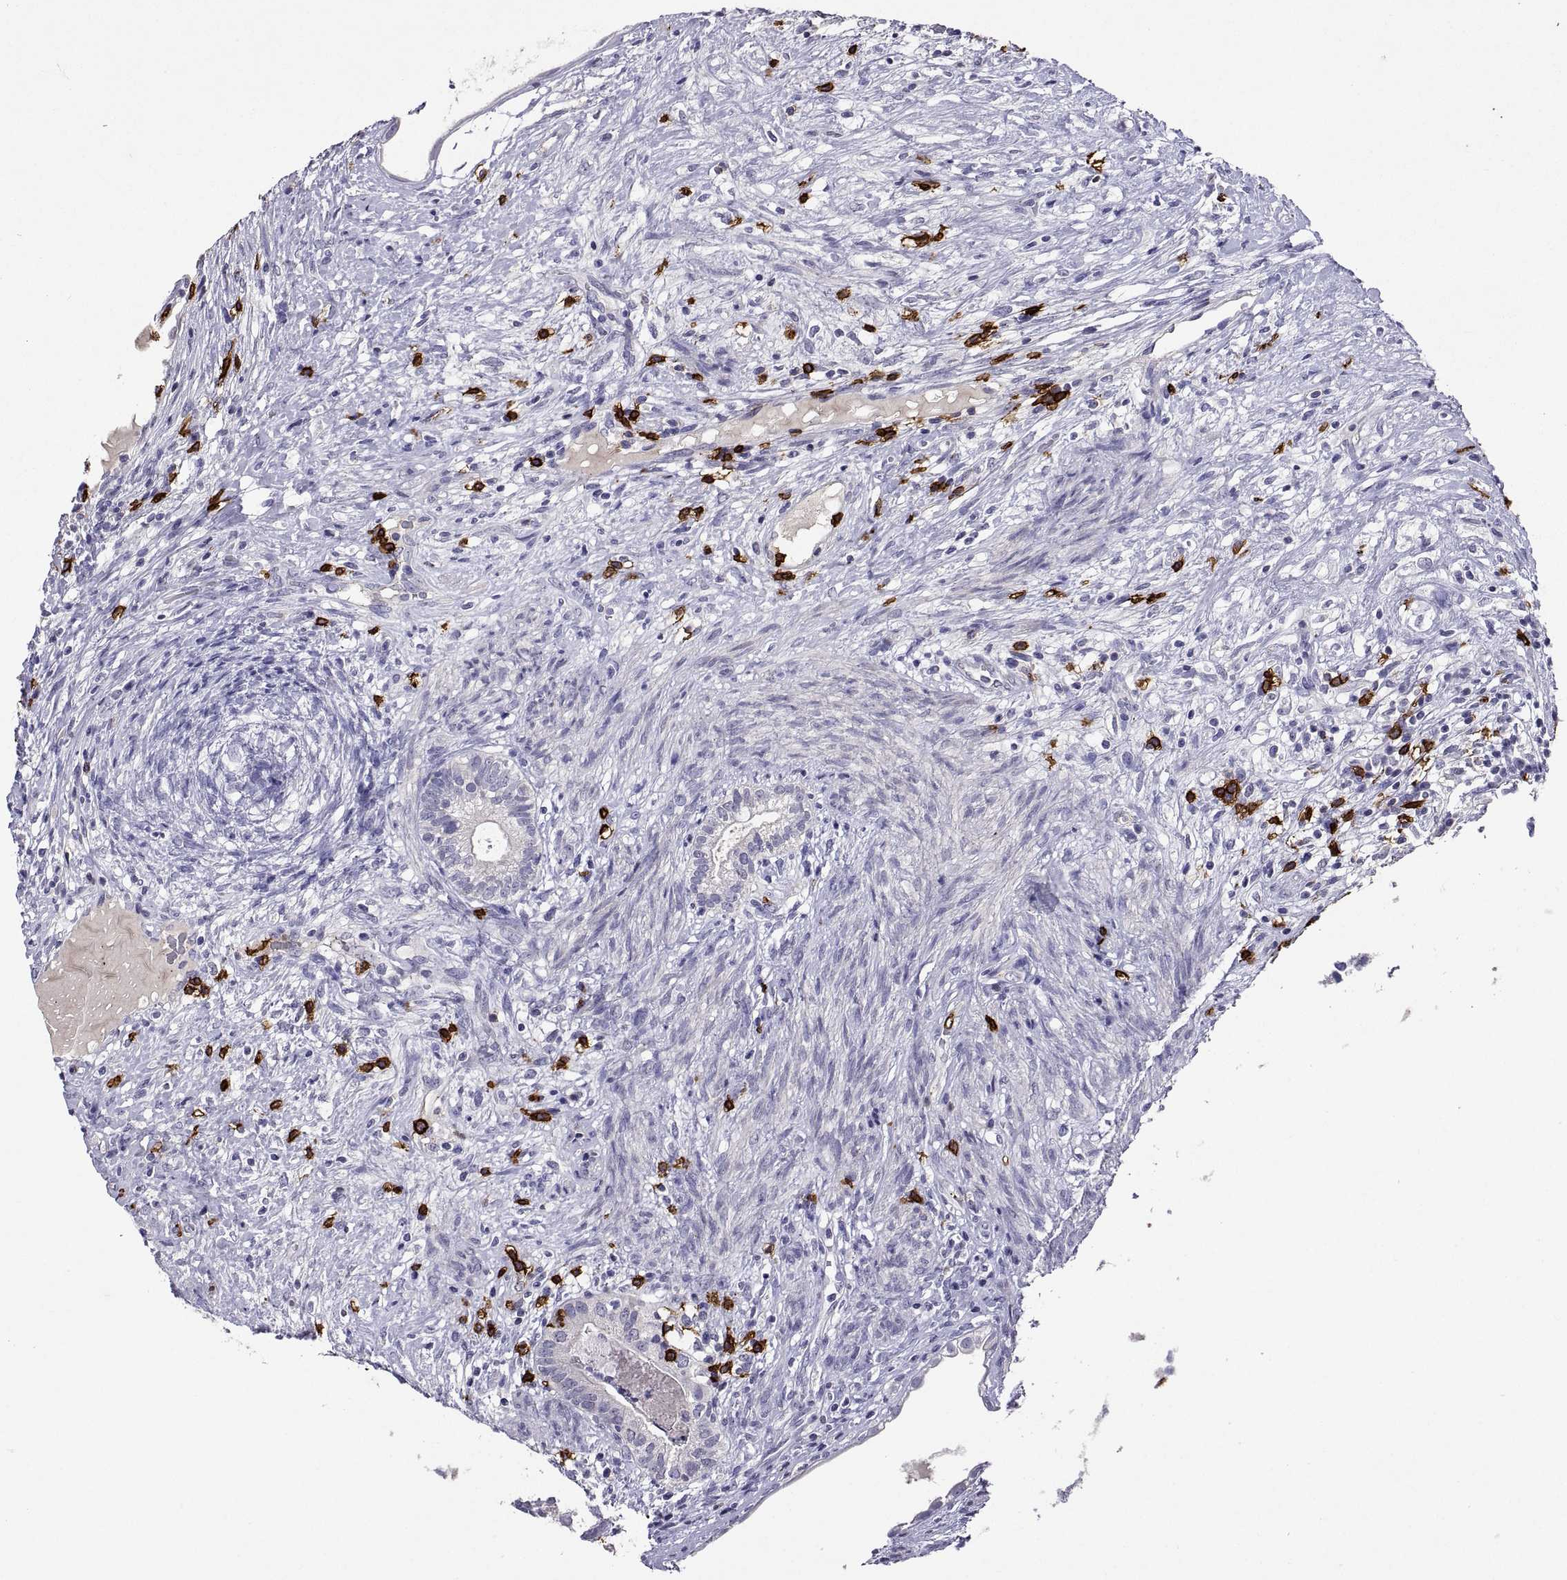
{"staining": {"intensity": "negative", "quantity": "none", "location": "none"}, "tissue": "testis cancer", "cell_type": "Tumor cells", "image_type": "cancer", "snomed": [{"axis": "morphology", "description": "Seminoma, NOS"}, {"axis": "morphology", "description": "Carcinoma, Embryonal, NOS"}, {"axis": "topography", "description": "Testis"}], "caption": "IHC photomicrograph of neoplastic tissue: human testis seminoma stained with DAB (3,3'-diaminobenzidine) shows no significant protein staining in tumor cells.", "gene": "MS4A1", "patient": {"sex": "male", "age": 41}}